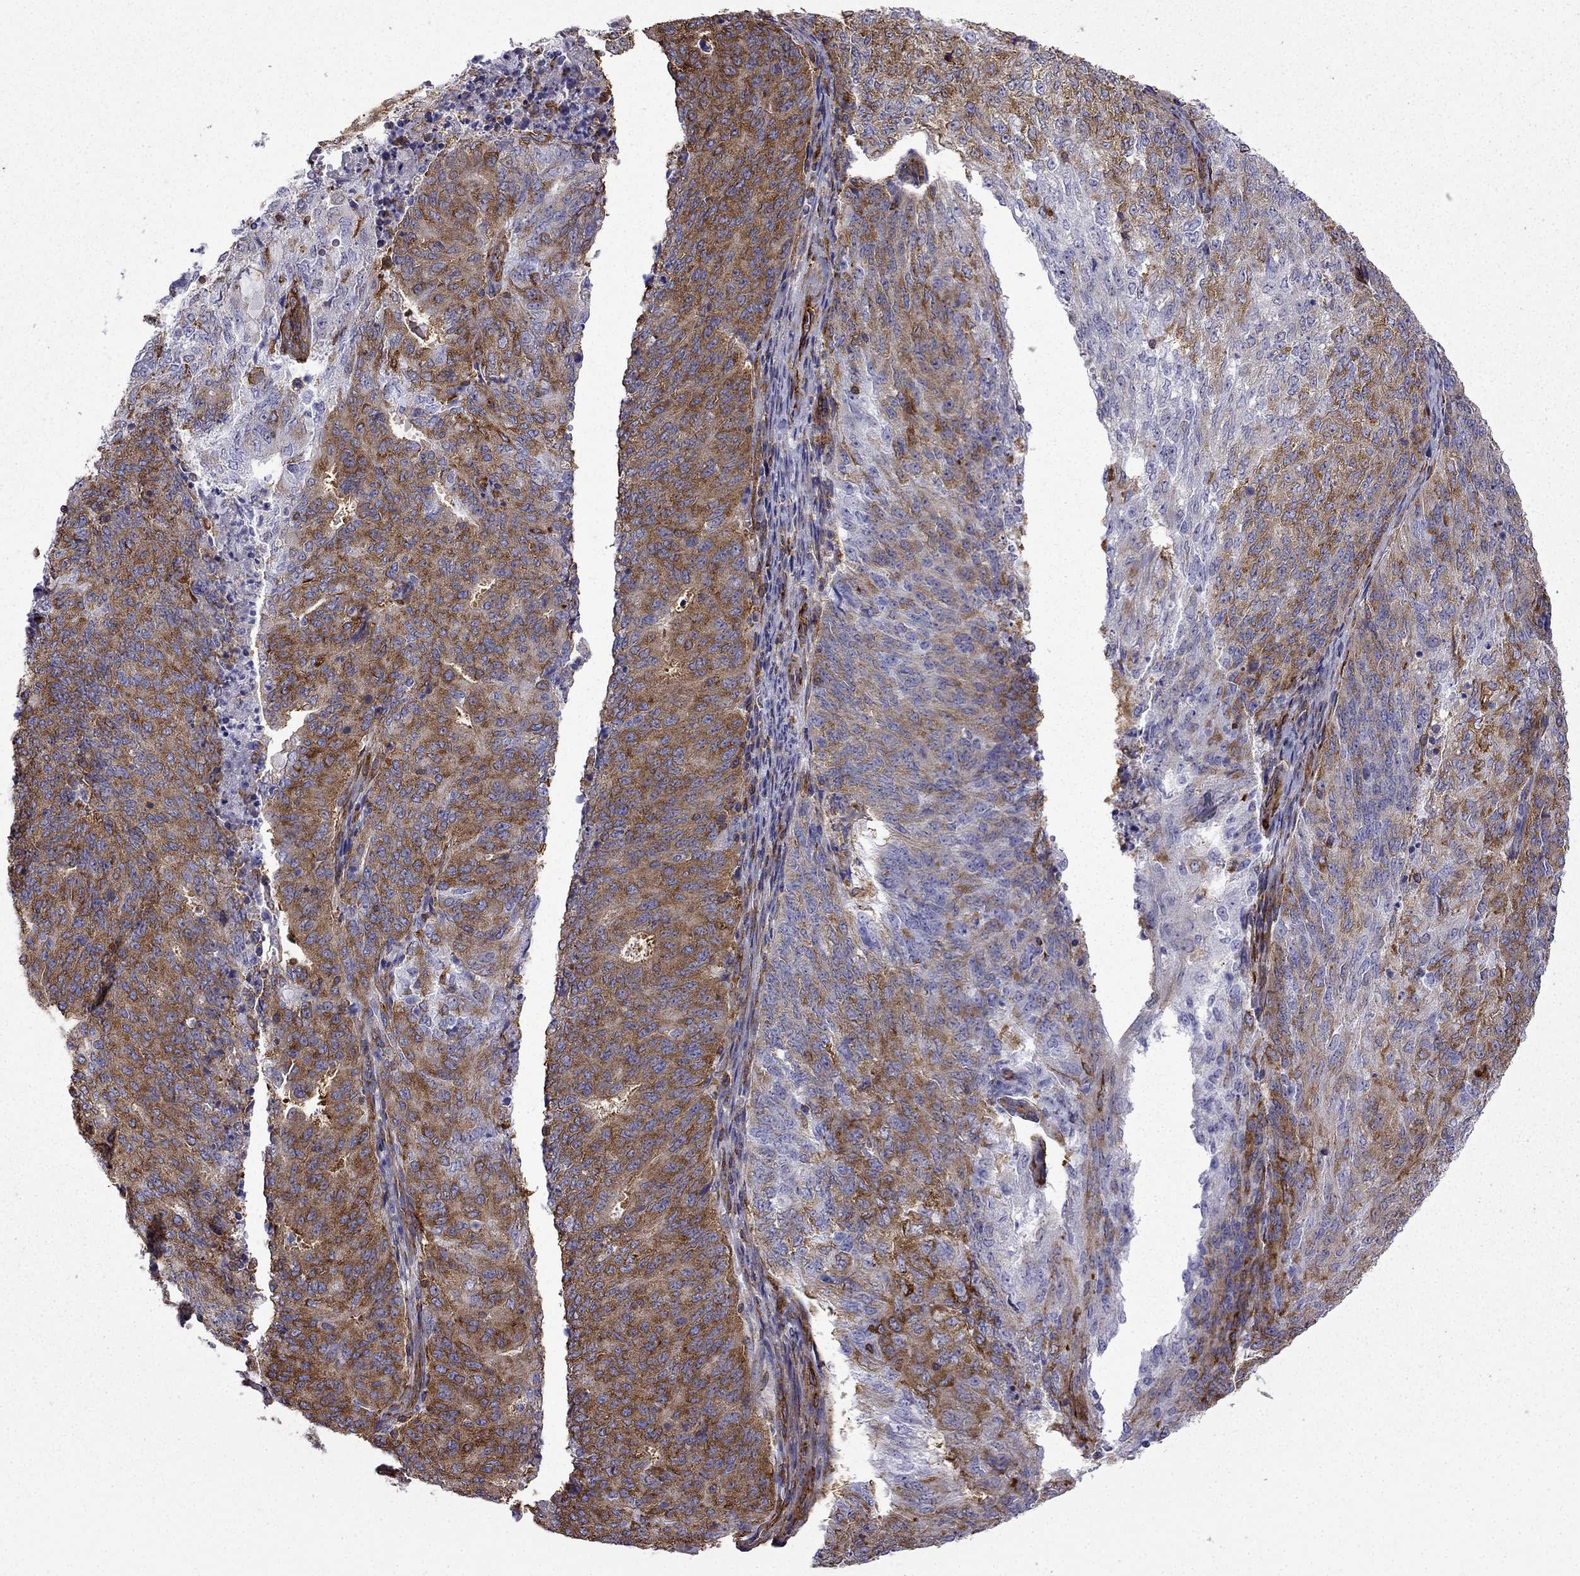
{"staining": {"intensity": "strong", "quantity": ">75%", "location": "cytoplasmic/membranous"}, "tissue": "endometrial cancer", "cell_type": "Tumor cells", "image_type": "cancer", "snomed": [{"axis": "morphology", "description": "Adenocarcinoma, NOS"}, {"axis": "topography", "description": "Endometrium"}], "caption": "Protein expression by immunohistochemistry displays strong cytoplasmic/membranous positivity in about >75% of tumor cells in endometrial cancer (adenocarcinoma).", "gene": "MAP4", "patient": {"sex": "female", "age": 82}}